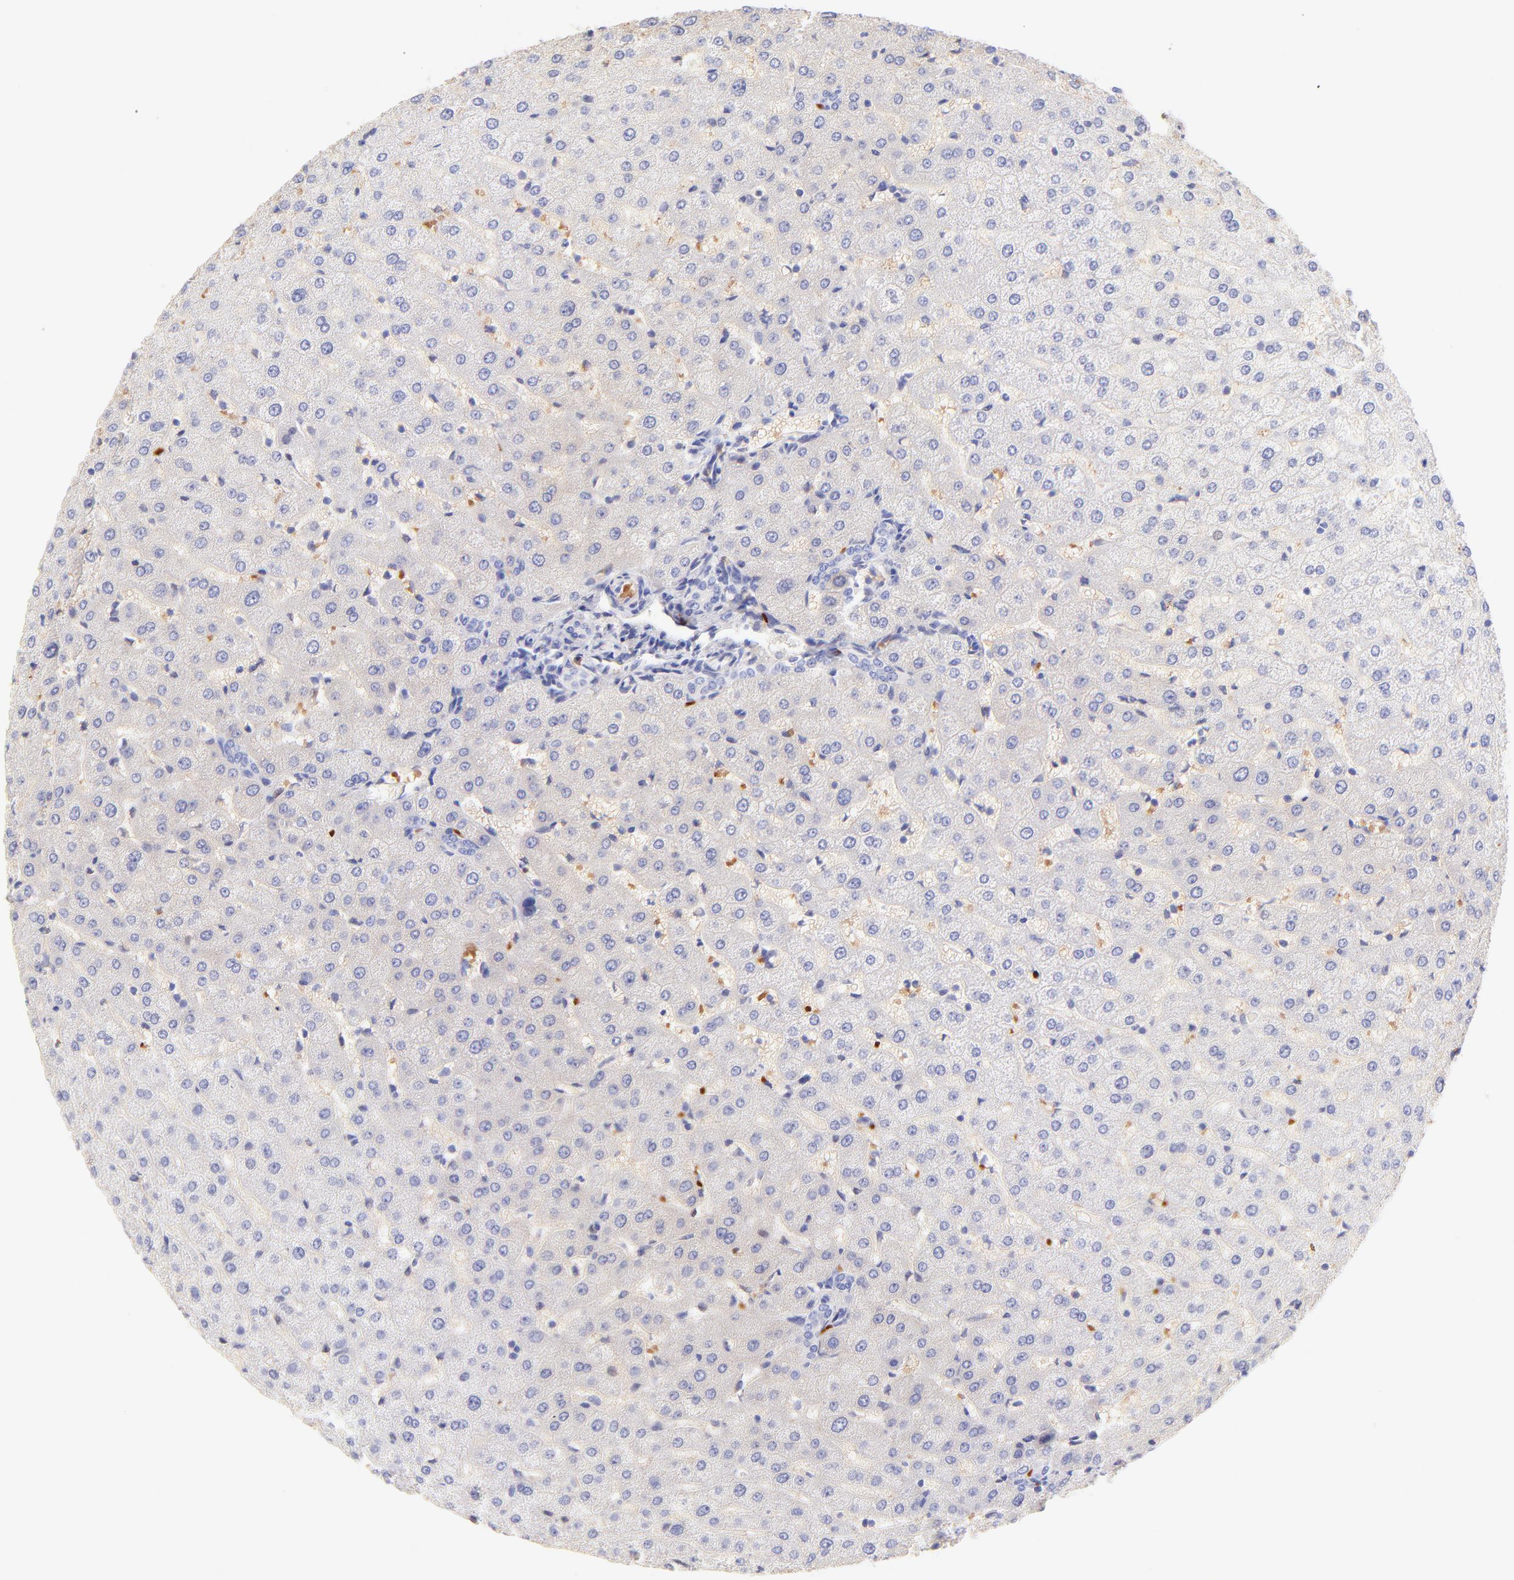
{"staining": {"intensity": "negative", "quantity": "none", "location": "none"}, "tissue": "liver", "cell_type": "Cholangiocytes", "image_type": "normal", "snomed": [{"axis": "morphology", "description": "Normal tissue, NOS"}, {"axis": "morphology", "description": "Fibrosis, NOS"}, {"axis": "topography", "description": "Liver"}], "caption": "A high-resolution photomicrograph shows IHC staining of benign liver, which demonstrates no significant positivity in cholangiocytes.", "gene": "FRMPD3", "patient": {"sex": "female", "age": 29}}